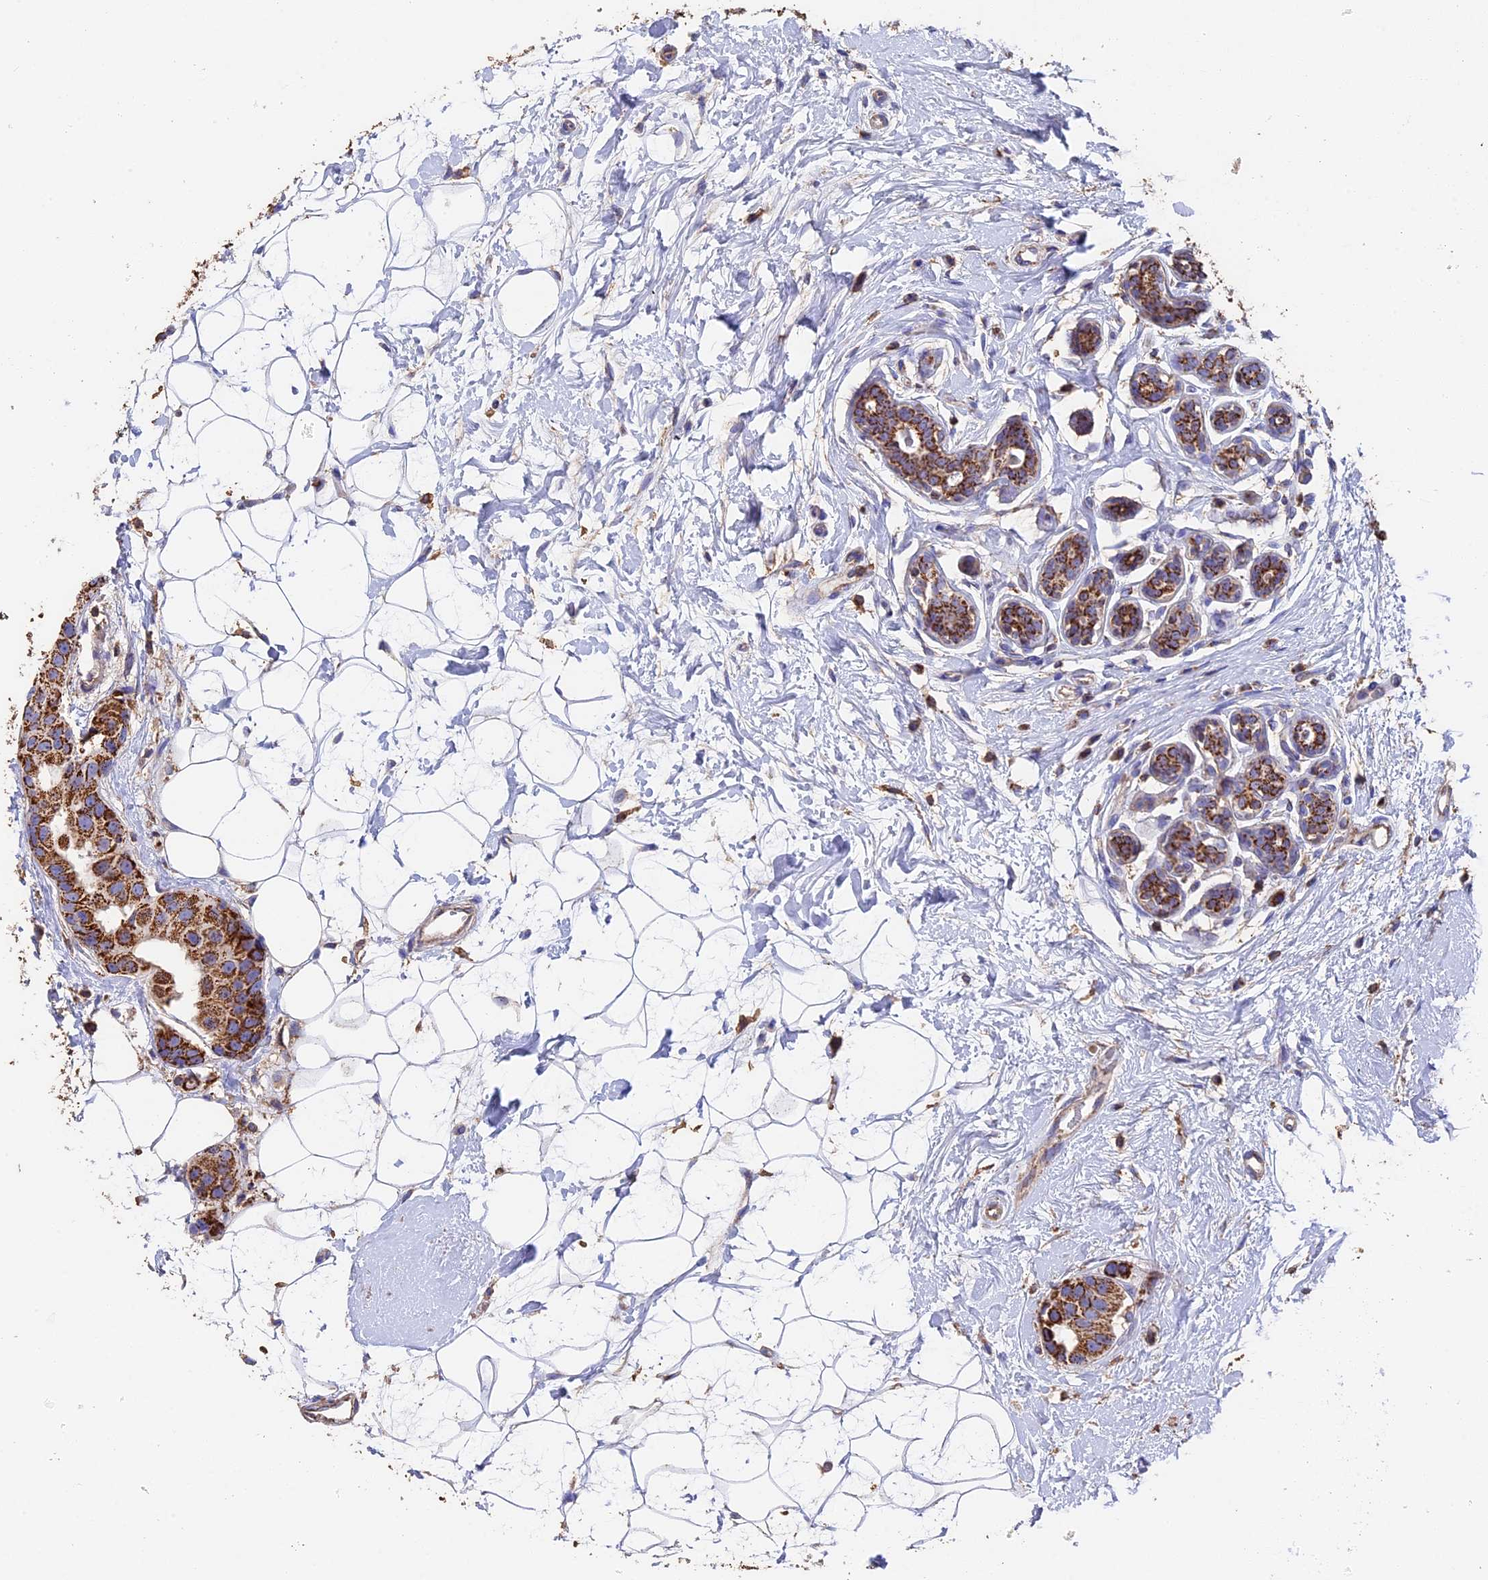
{"staining": {"intensity": "strong", "quantity": ">75%", "location": "cytoplasmic/membranous"}, "tissue": "breast cancer", "cell_type": "Tumor cells", "image_type": "cancer", "snomed": [{"axis": "morphology", "description": "Normal tissue, NOS"}, {"axis": "morphology", "description": "Duct carcinoma"}, {"axis": "topography", "description": "Breast"}], "caption": "Protein staining of breast intraductal carcinoma tissue demonstrates strong cytoplasmic/membranous positivity in approximately >75% of tumor cells.", "gene": "ADAT1", "patient": {"sex": "female", "age": 39}}